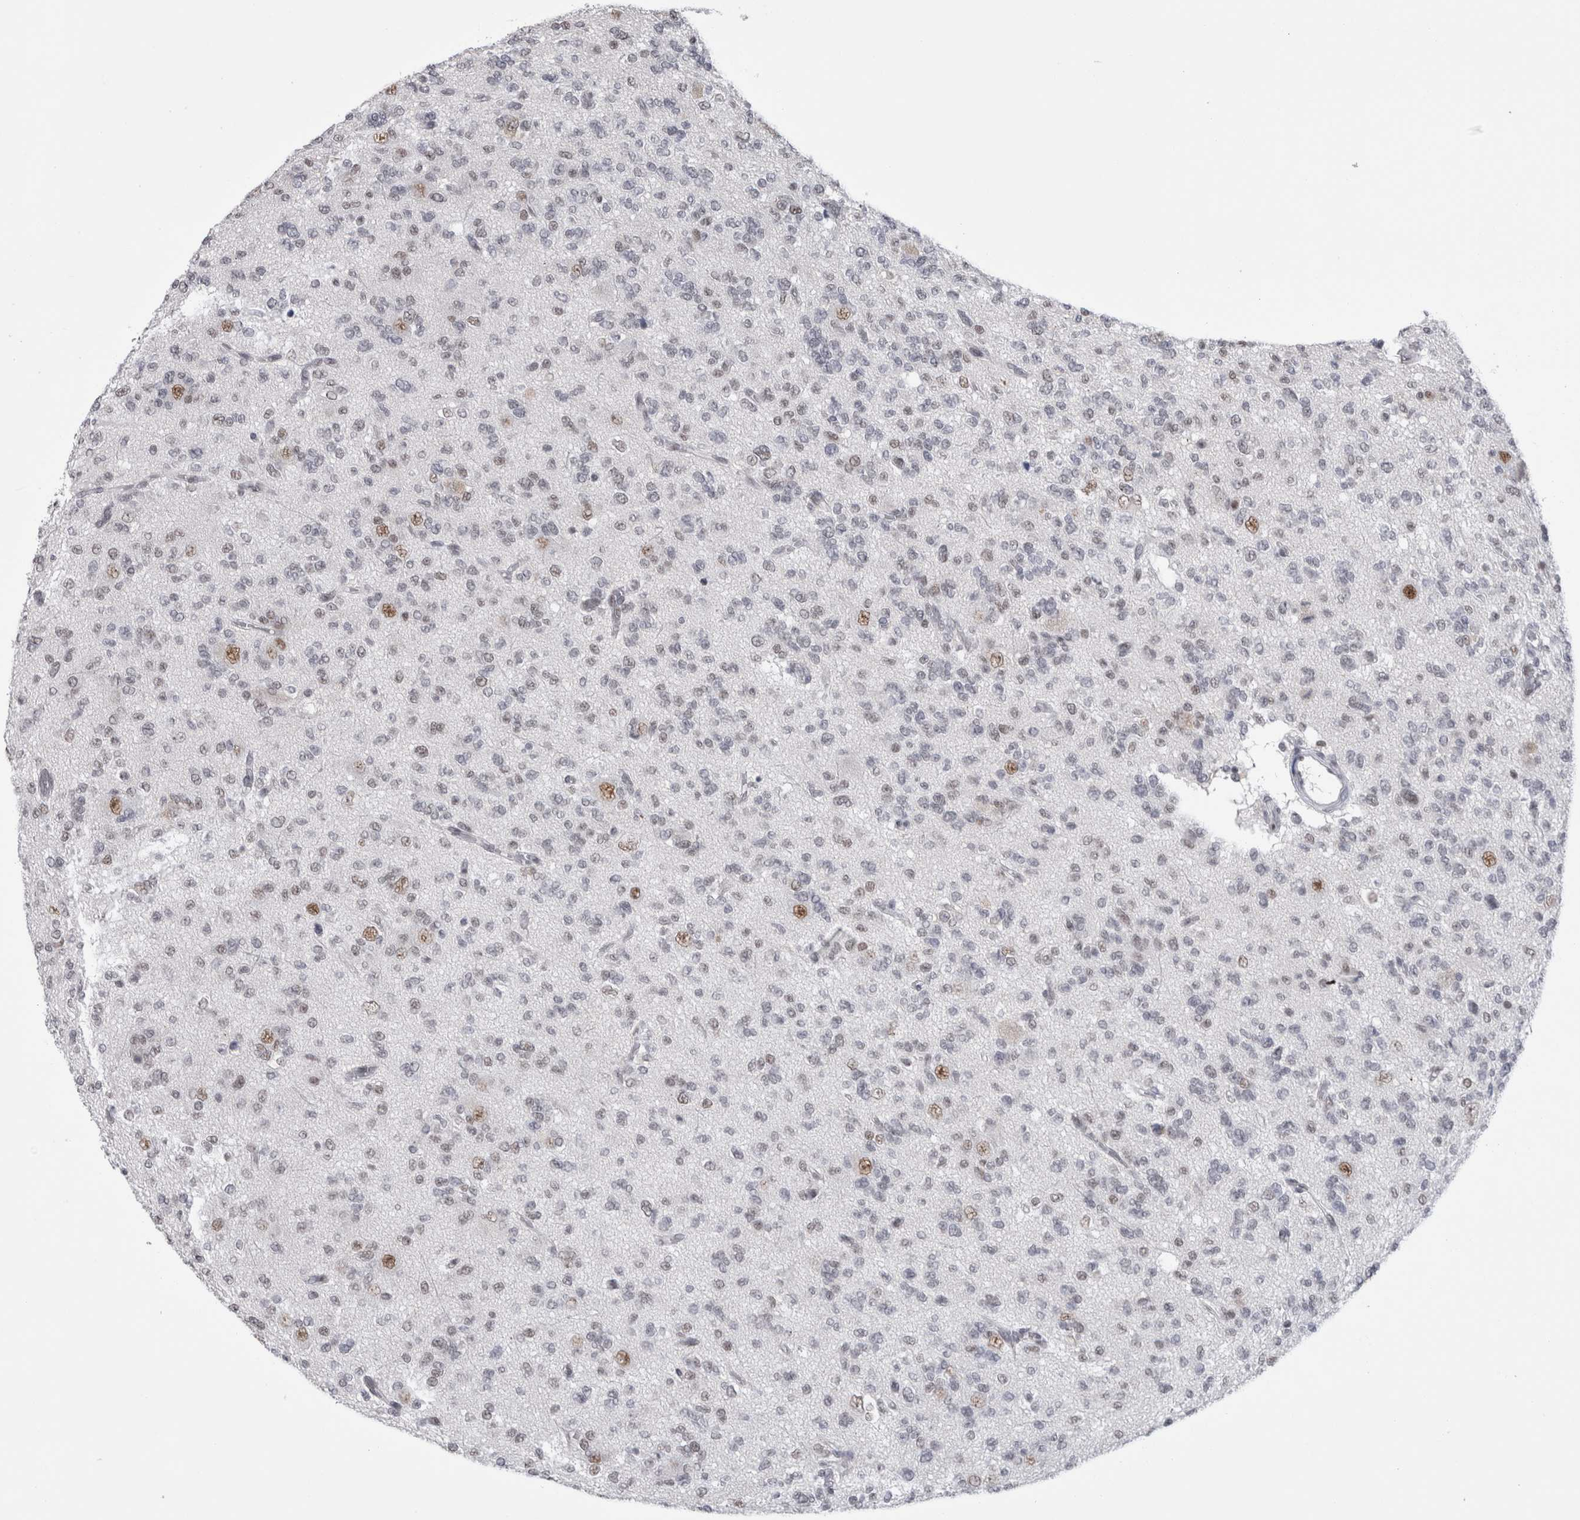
{"staining": {"intensity": "moderate", "quantity": "<25%", "location": "nuclear"}, "tissue": "glioma", "cell_type": "Tumor cells", "image_type": "cancer", "snomed": [{"axis": "morphology", "description": "Glioma, malignant, Low grade"}, {"axis": "topography", "description": "Brain"}], "caption": "Immunohistochemical staining of glioma shows moderate nuclear protein positivity in about <25% of tumor cells. (DAB IHC, brown staining for protein, blue staining for nuclei).", "gene": "API5", "patient": {"sex": "male", "age": 38}}